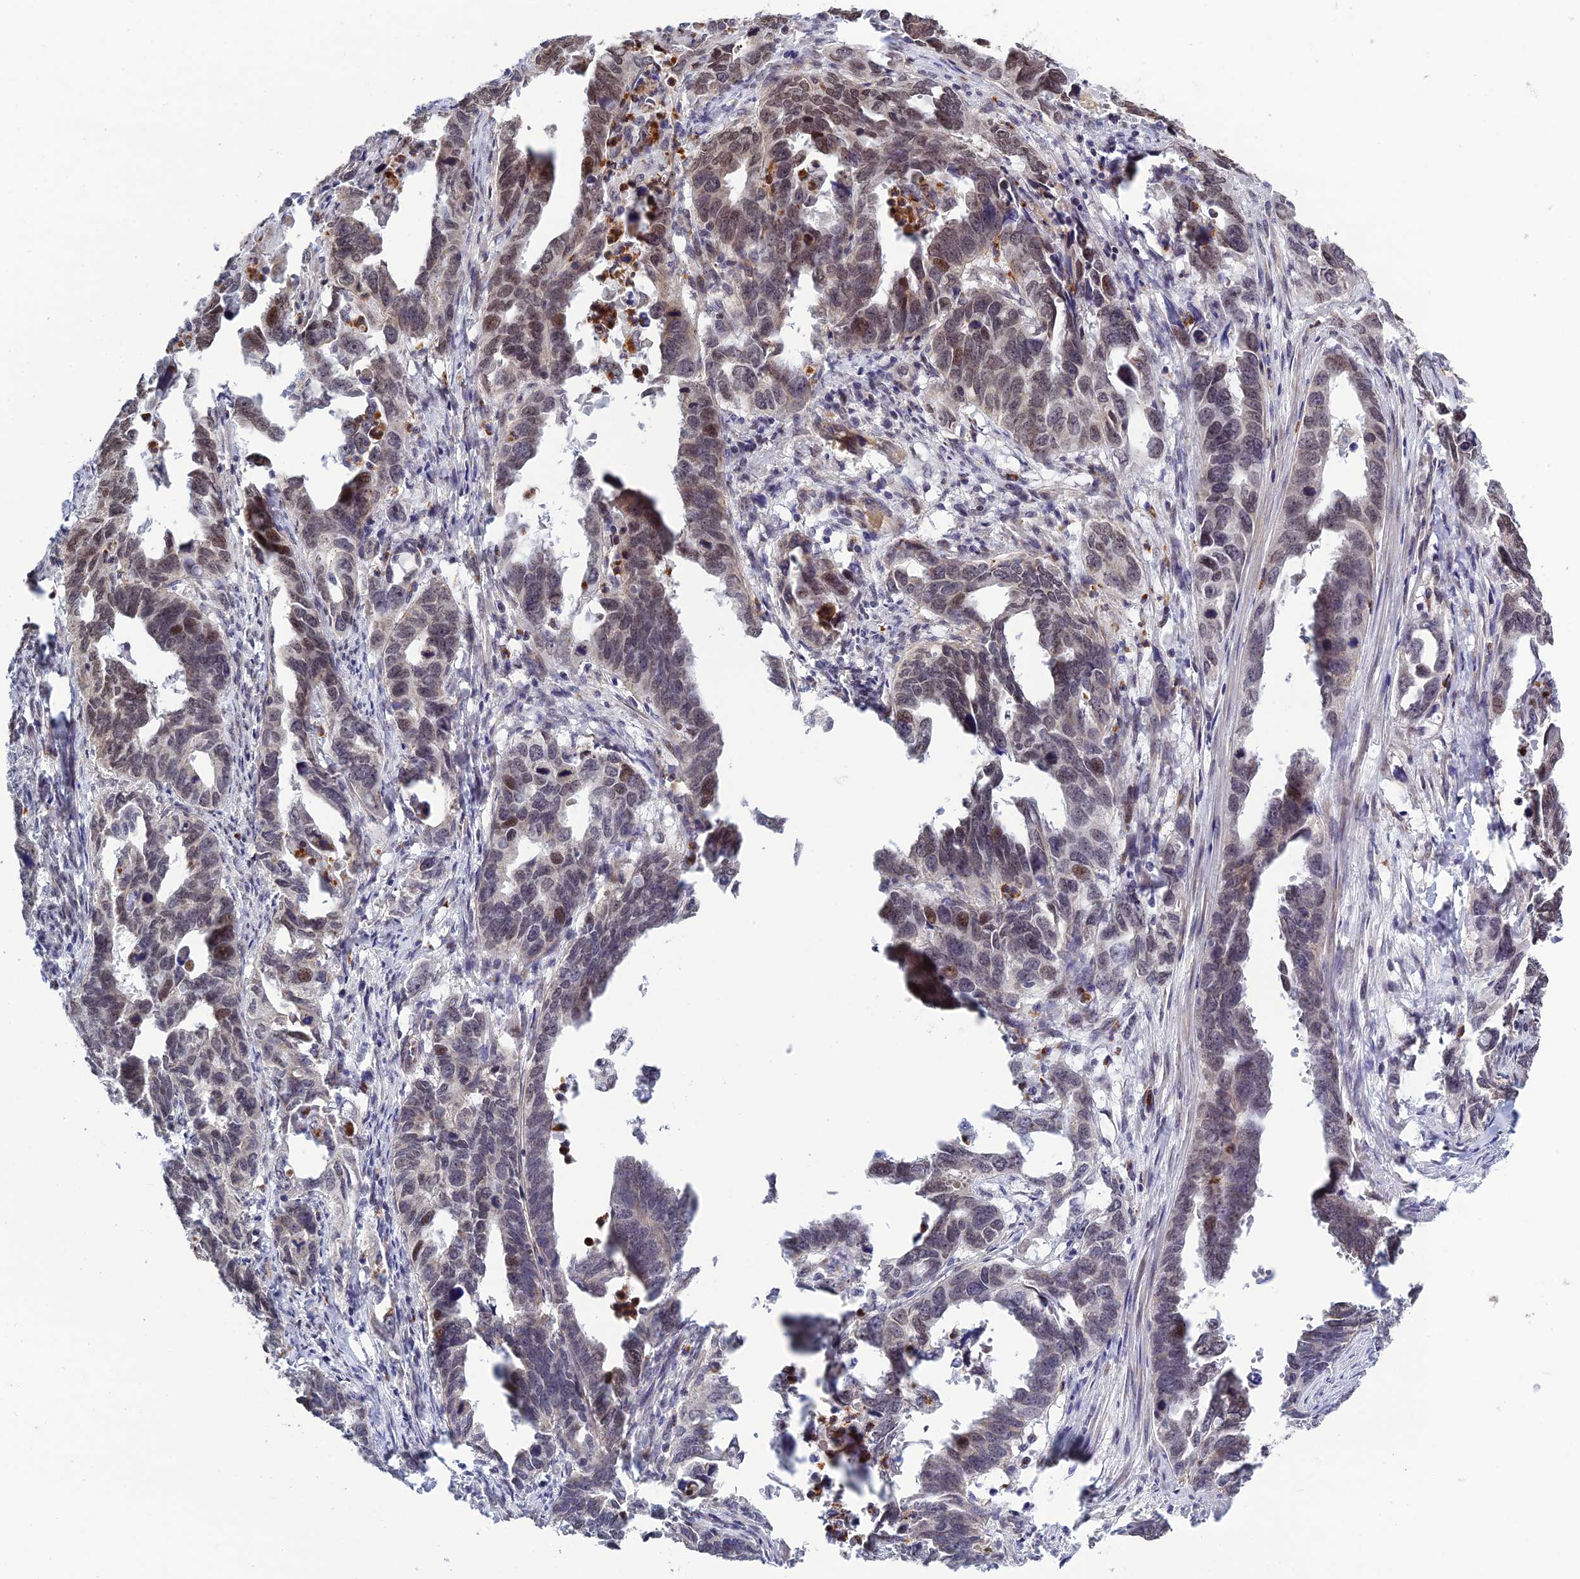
{"staining": {"intensity": "moderate", "quantity": "25%-75%", "location": "nuclear"}, "tissue": "endometrial cancer", "cell_type": "Tumor cells", "image_type": "cancer", "snomed": [{"axis": "morphology", "description": "Adenocarcinoma, NOS"}, {"axis": "topography", "description": "Endometrium"}], "caption": "There is medium levels of moderate nuclear staining in tumor cells of endometrial cancer, as demonstrated by immunohistochemical staining (brown color).", "gene": "REXO1", "patient": {"sex": "female", "age": 65}}